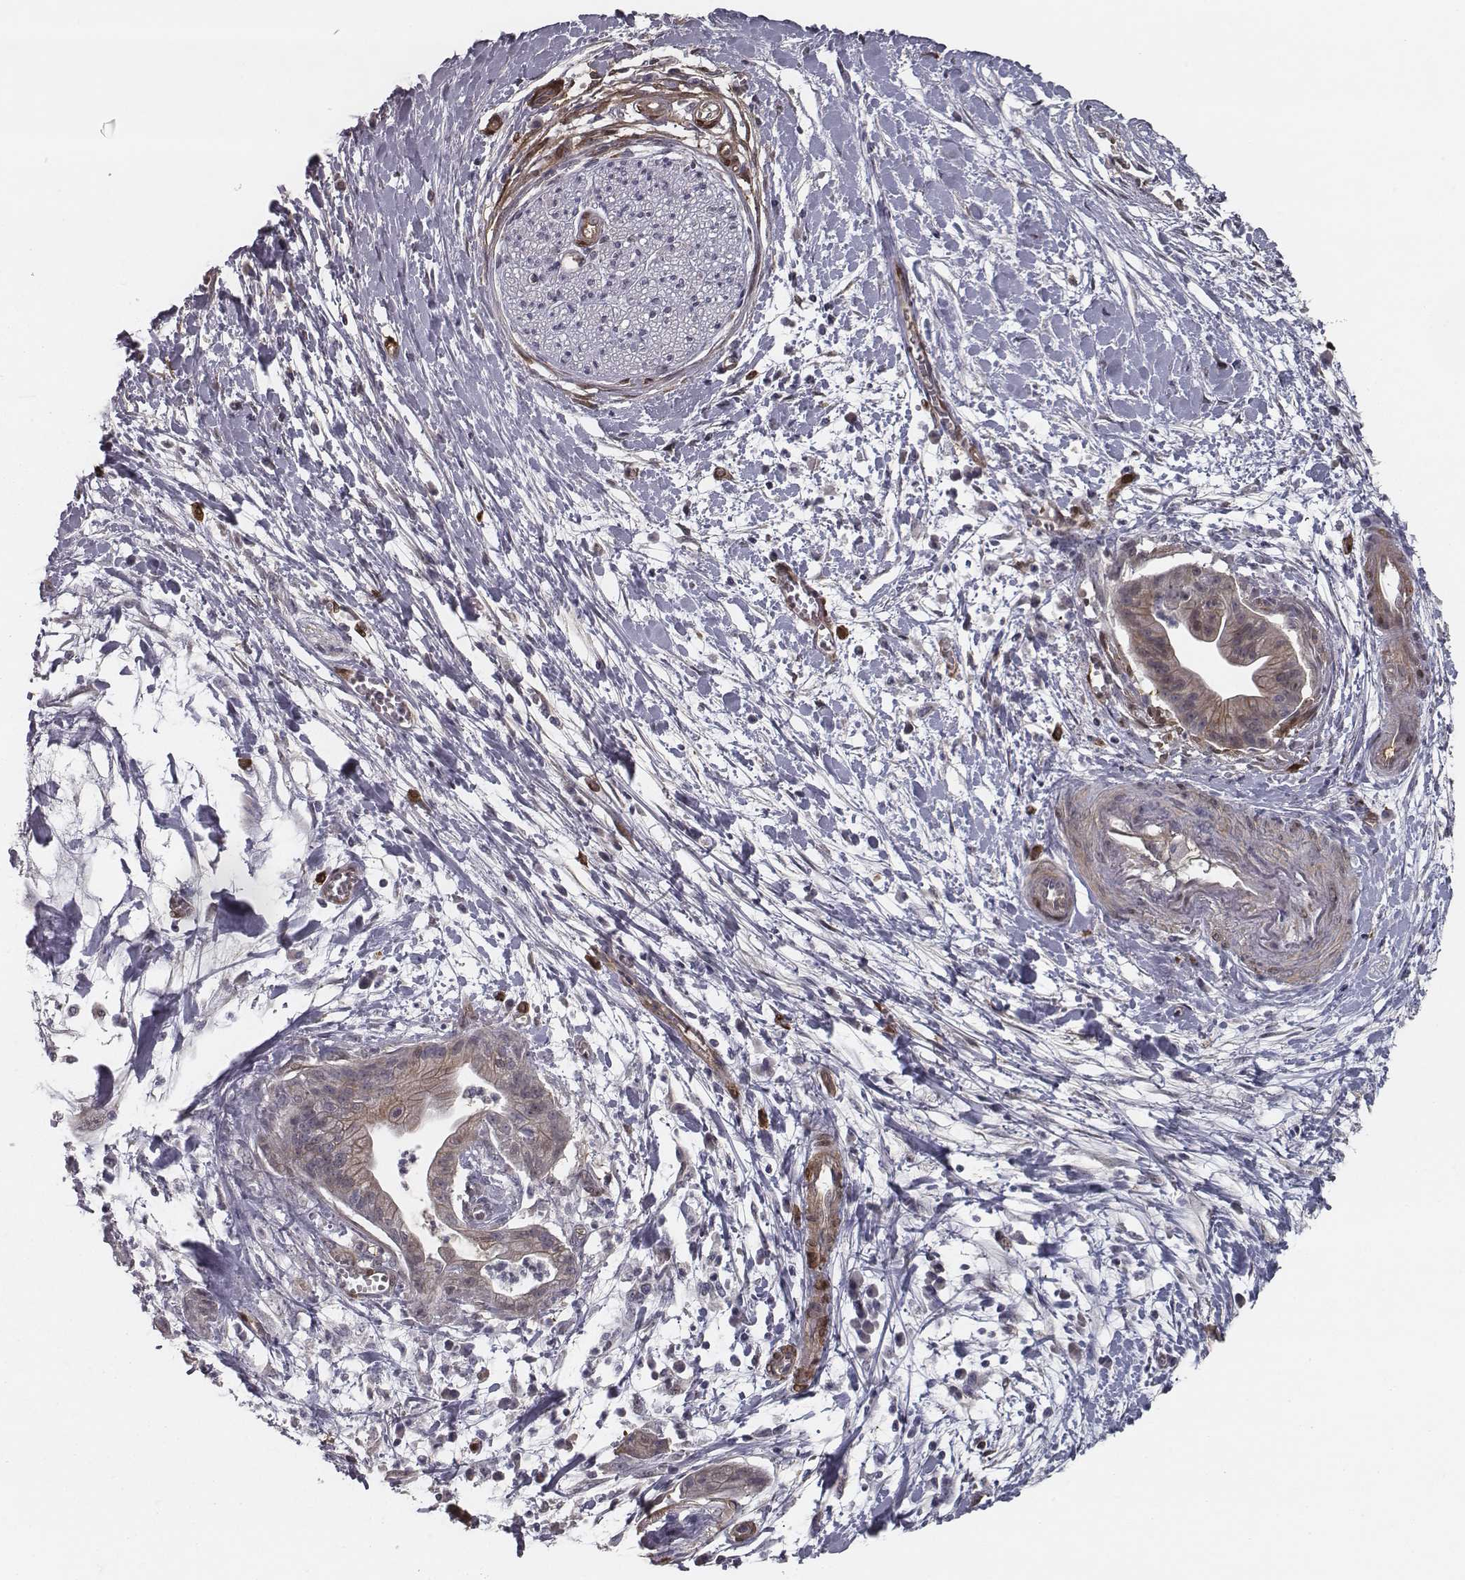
{"staining": {"intensity": "weak", "quantity": ">75%", "location": "cytoplasmic/membranous"}, "tissue": "pancreatic cancer", "cell_type": "Tumor cells", "image_type": "cancer", "snomed": [{"axis": "morphology", "description": "Normal tissue, NOS"}, {"axis": "morphology", "description": "Adenocarcinoma, NOS"}, {"axis": "topography", "description": "Lymph node"}, {"axis": "topography", "description": "Pancreas"}], "caption": "A micrograph of human adenocarcinoma (pancreatic) stained for a protein shows weak cytoplasmic/membranous brown staining in tumor cells.", "gene": "ISYNA1", "patient": {"sex": "female", "age": 58}}